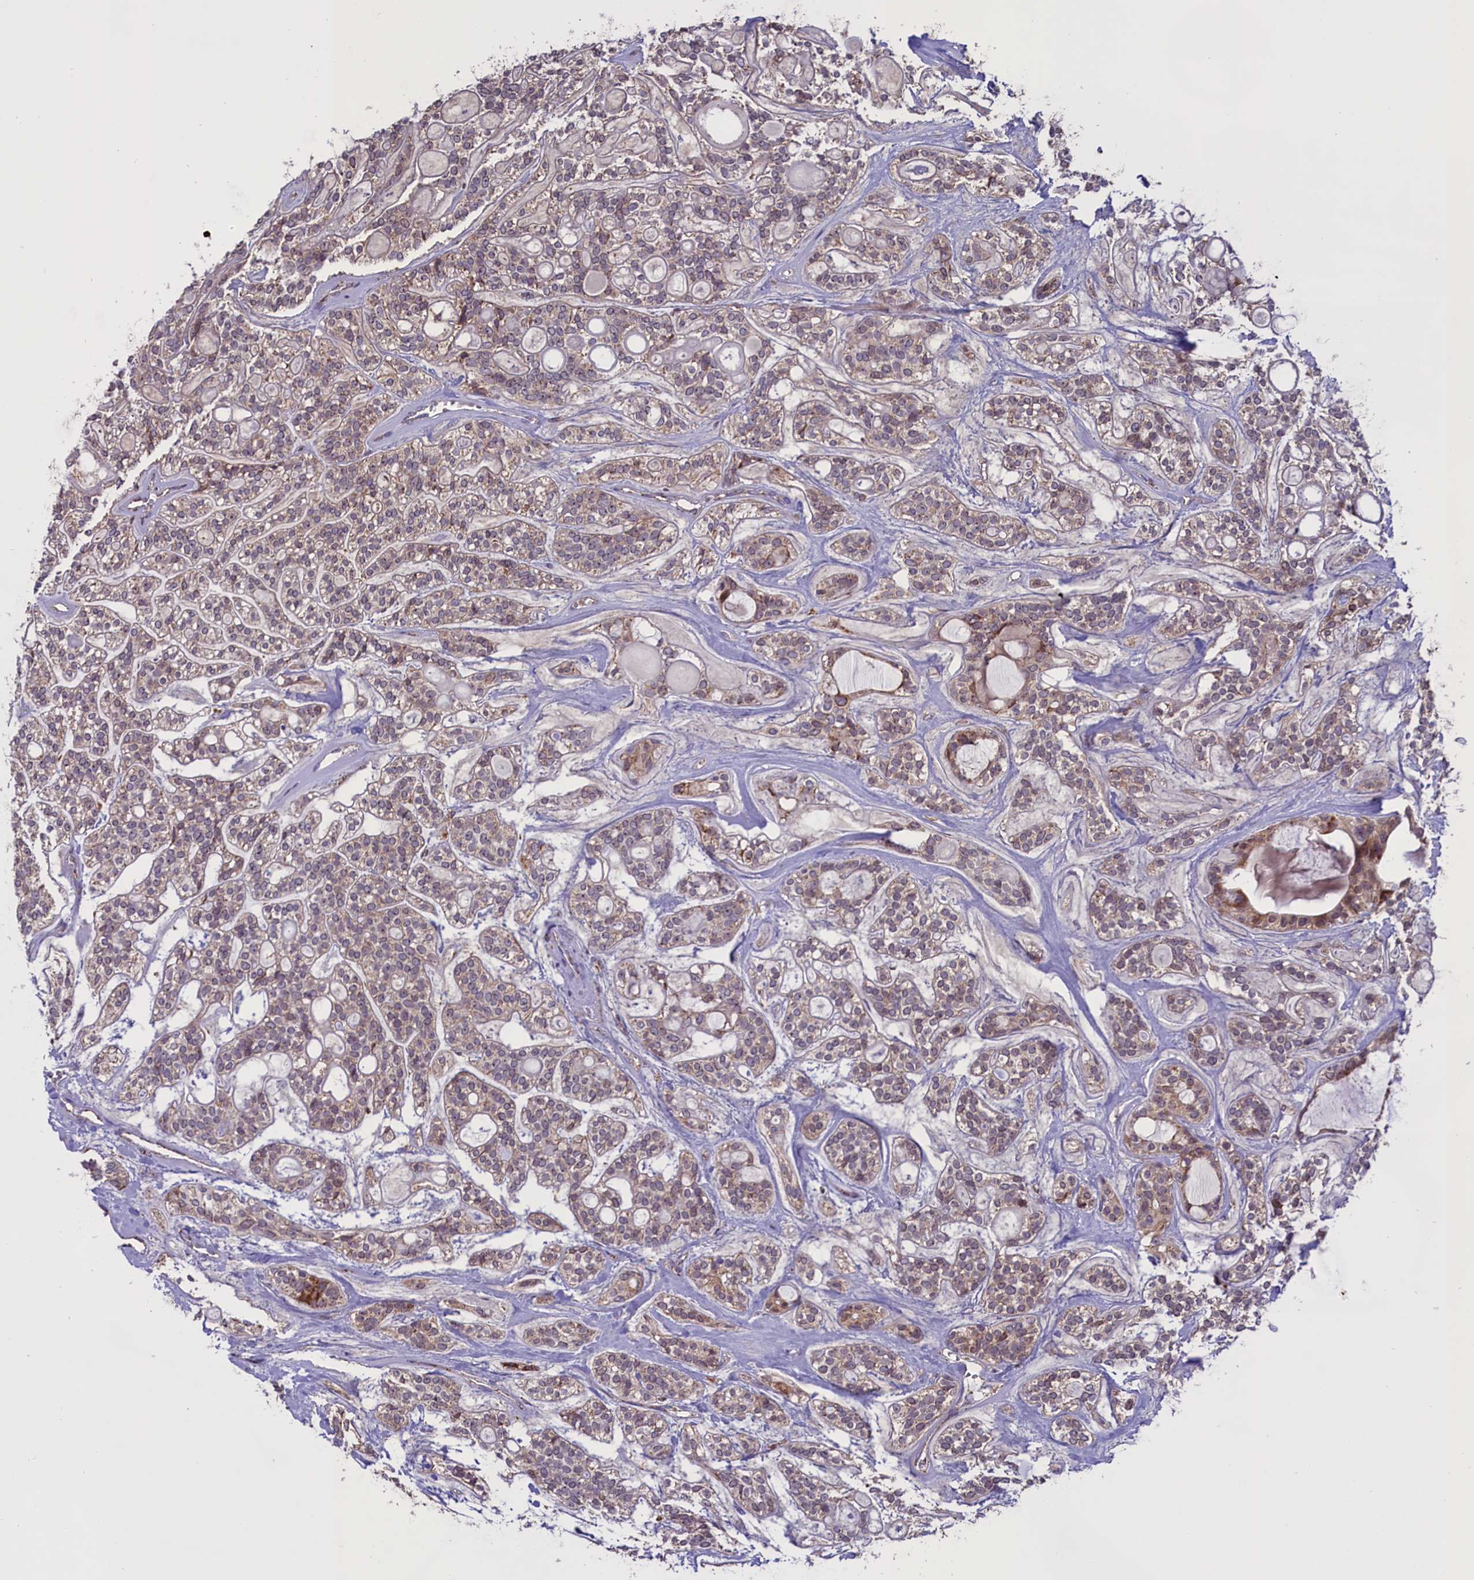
{"staining": {"intensity": "weak", "quantity": "25%-75%", "location": "cytoplasmic/membranous"}, "tissue": "head and neck cancer", "cell_type": "Tumor cells", "image_type": "cancer", "snomed": [{"axis": "morphology", "description": "Adenocarcinoma, NOS"}, {"axis": "topography", "description": "Head-Neck"}], "caption": "This is a micrograph of IHC staining of head and neck adenocarcinoma, which shows weak expression in the cytoplasmic/membranous of tumor cells.", "gene": "GLRX5", "patient": {"sex": "male", "age": 66}}